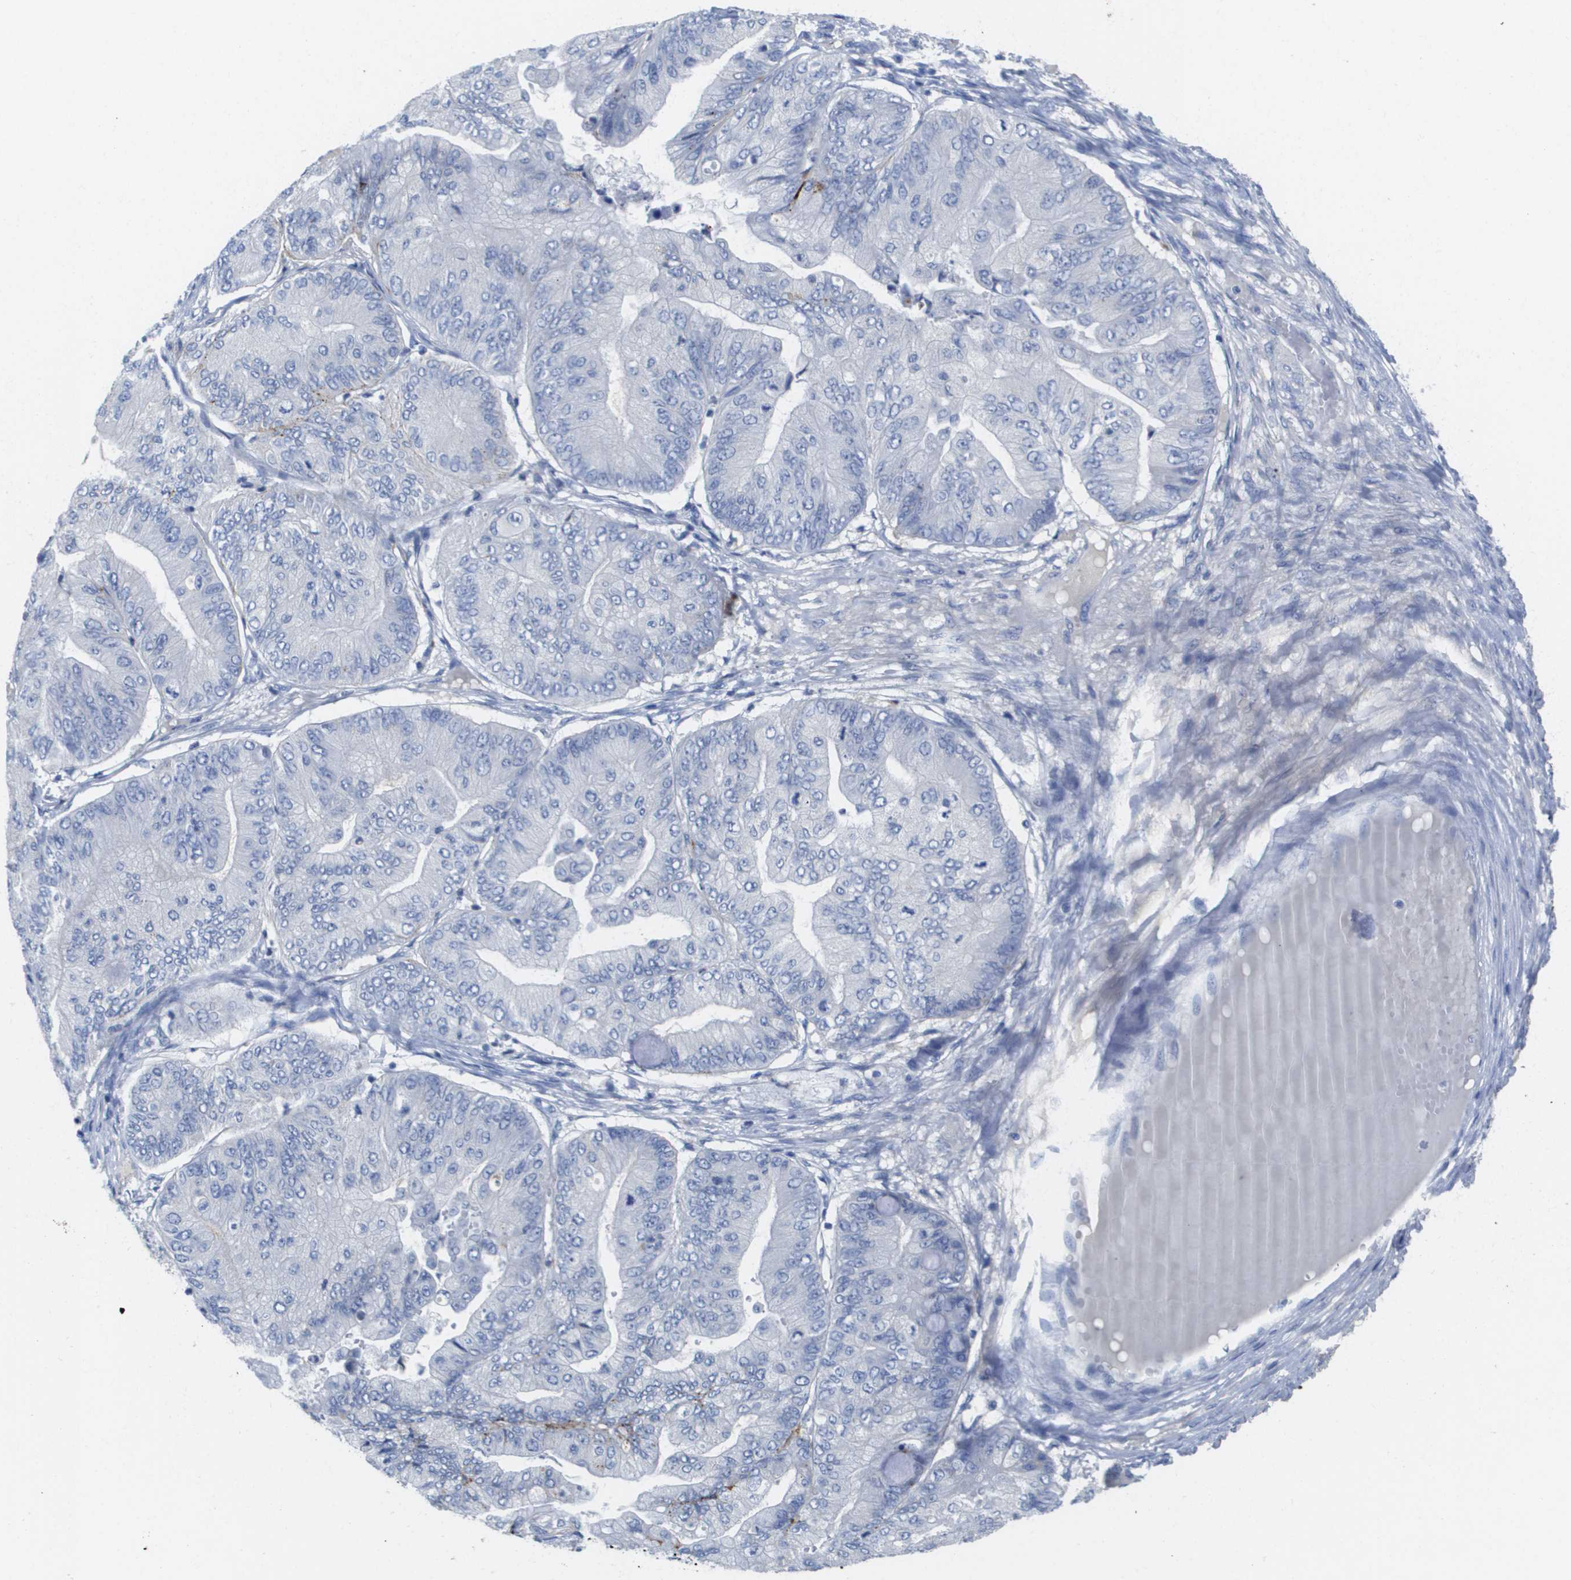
{"staining": {"intensity": "negative", "quantity": "none", "location": "none"}, "tissue": "ovarian cancer", "cell_type": "Tumor cells", "image_type": "cancer", "snomed": [{"axis": "morphology", "description": "Cystadenocarcinoma, mucinous, NOS"}, {"axis": "topography", "description": "Ovary"}], "caption": "Tumor cells show no significant positivity in ovarian cancer (mucinous cystadenocarcinoma). (Stains: DAB immunohistochemistry (IHC) with hematoxylin counter stain, Microscopy: brightfield microscopy at high magnification).", "gene": "MS4A1", "patient": {"sex": "female", "age": 61}}